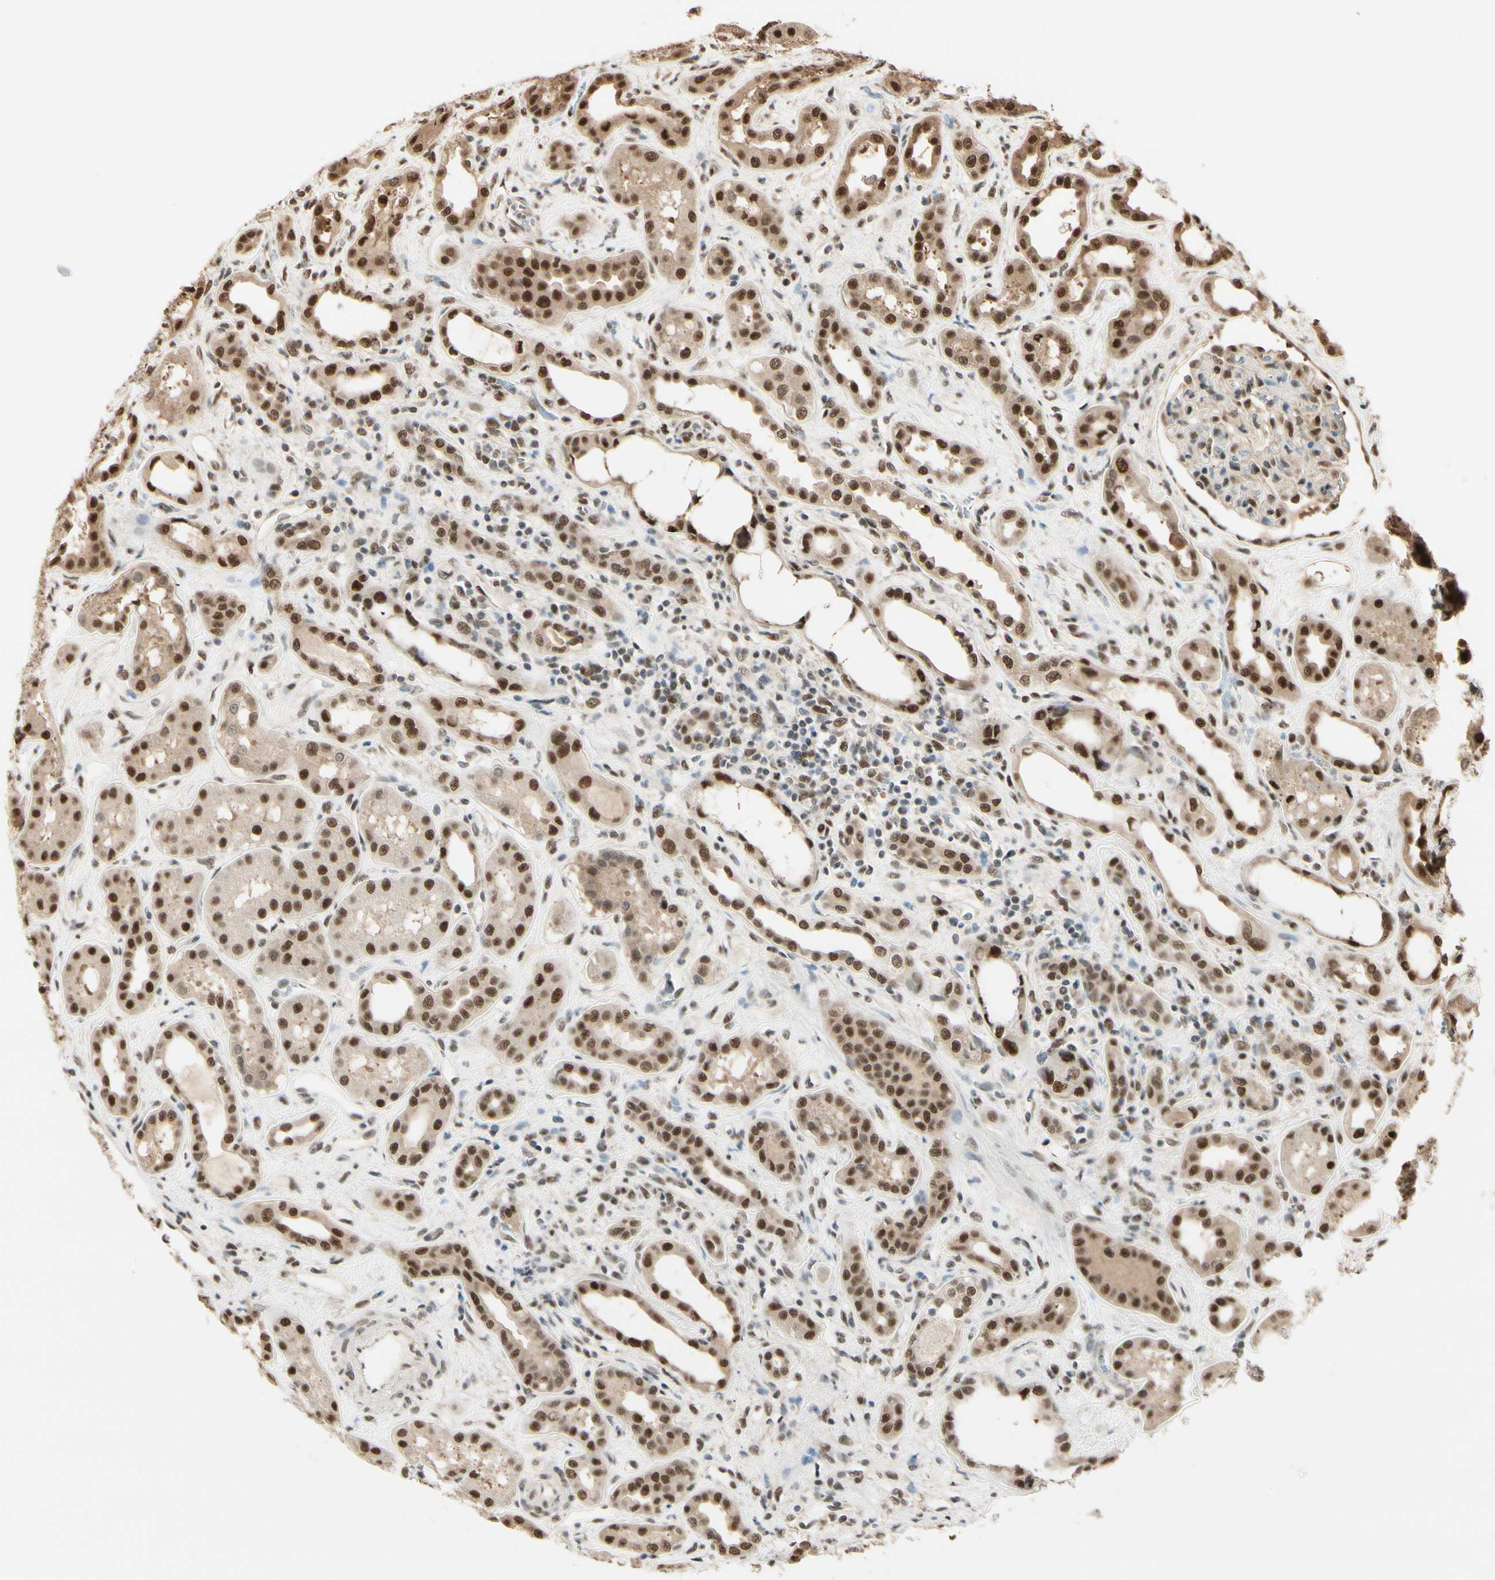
{"staining": {"intensity": "moderate", "quantity": "<25%", "location": "nuclear"}, "tissue": "kidney", "cell_type": "Cells in glomeruli", "image_type": "normal", "snomed": [{"axis": "morphology", "description": "Normal tissue, NOS"}, {"axis": "topography", "description": "Kidney"}], "caption": "Immunohistochemistry (IHC) of benign human kidney demonstrates low levels of moderate nuclear expression in approximately <25% of cells in glomeruli.", "gene": "HSF1", "patient": {"sex": "male", "age": 59}}